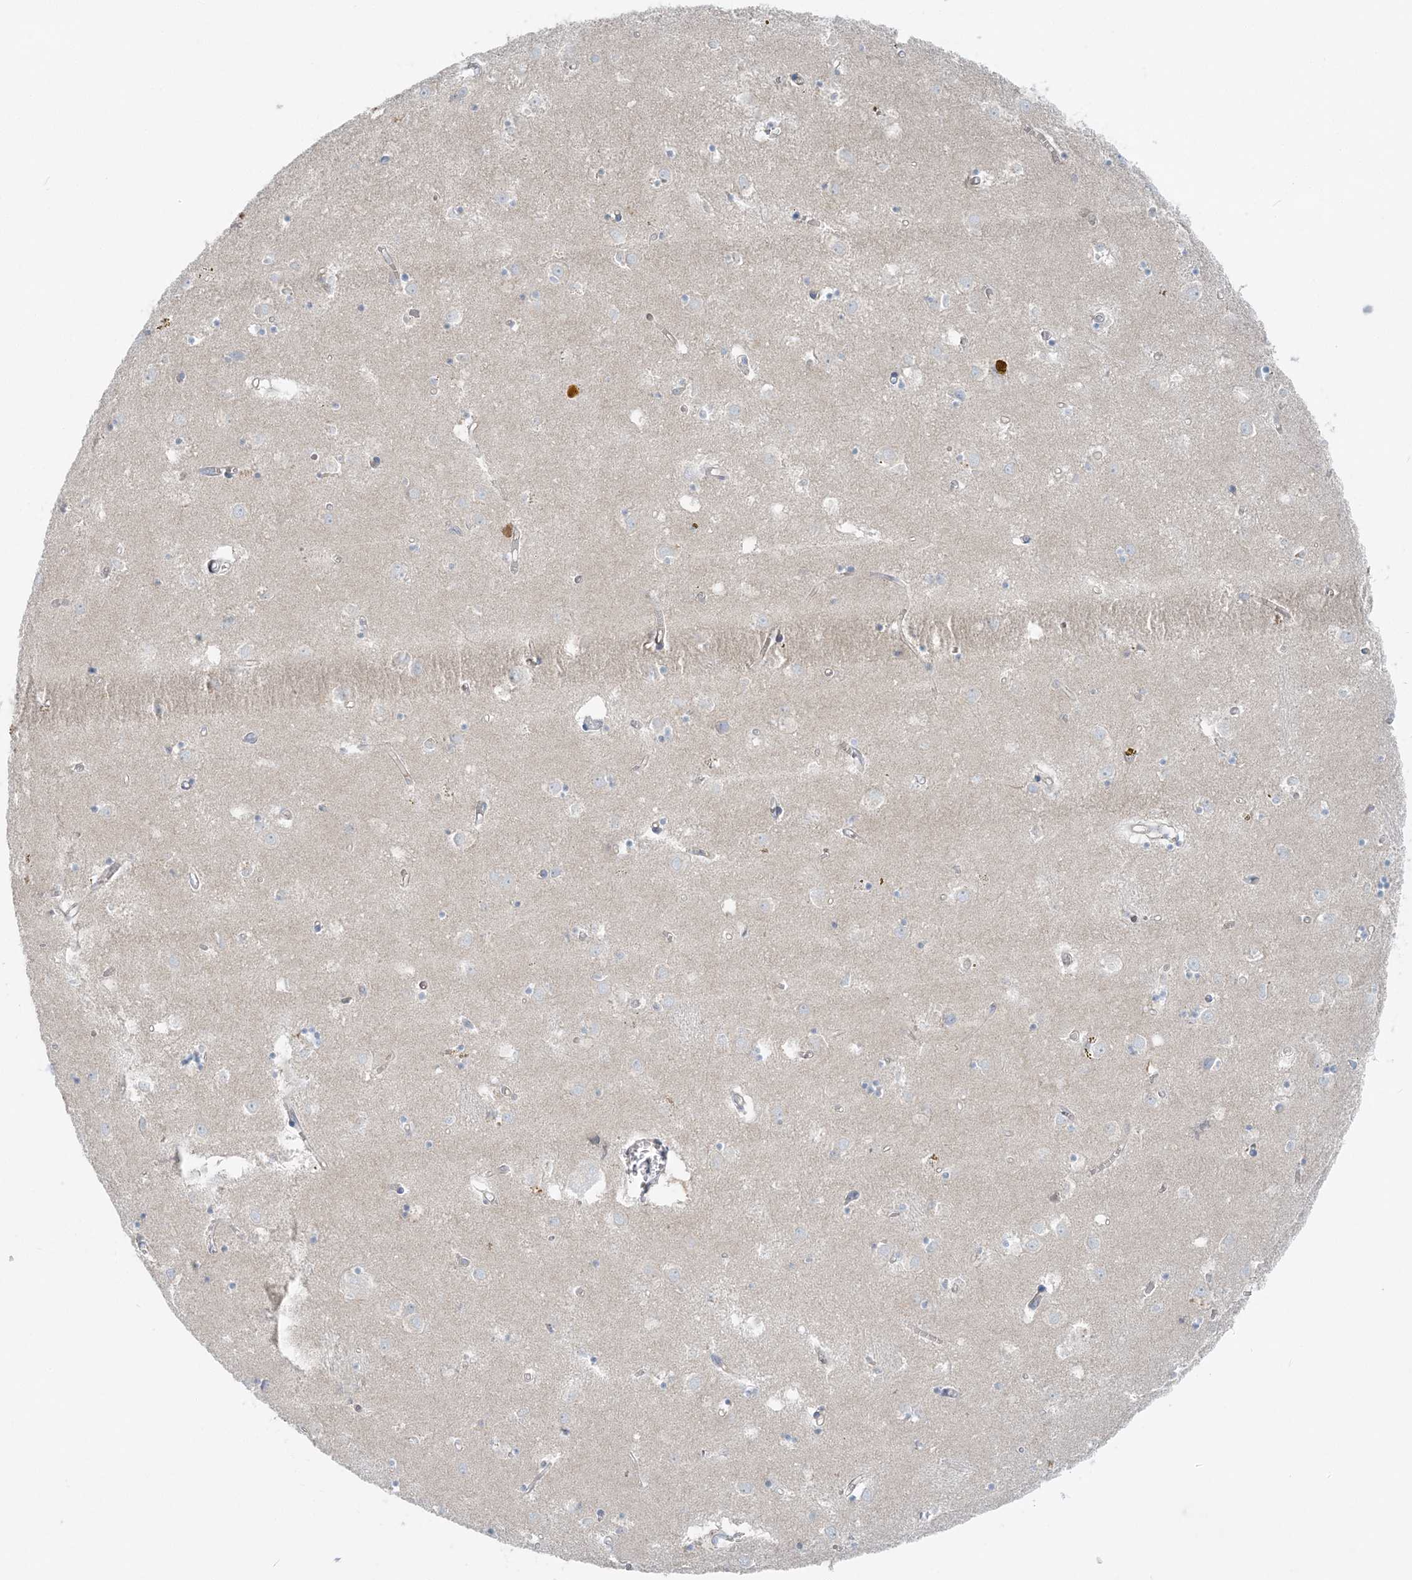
{"staining": {"intensity": "negative", "quantity": "none", "location": "none"}, "tissue": "caudate", "cell_type": "Glial cells", "image_type": "normal", "snomed": [{"axis": "morphology", "description": "Normal tissue, NOS"}, {"axis": "topography", "description": "Lateral ventricle wall"}], "caption": "DAB (3,3'-diaminobenzidine) immunohistochemical staining of normal human caudate exhibits no significant expression in glial cells.", "gene": "ATP11A", "patient": {"sex": "male", "age": 70}}